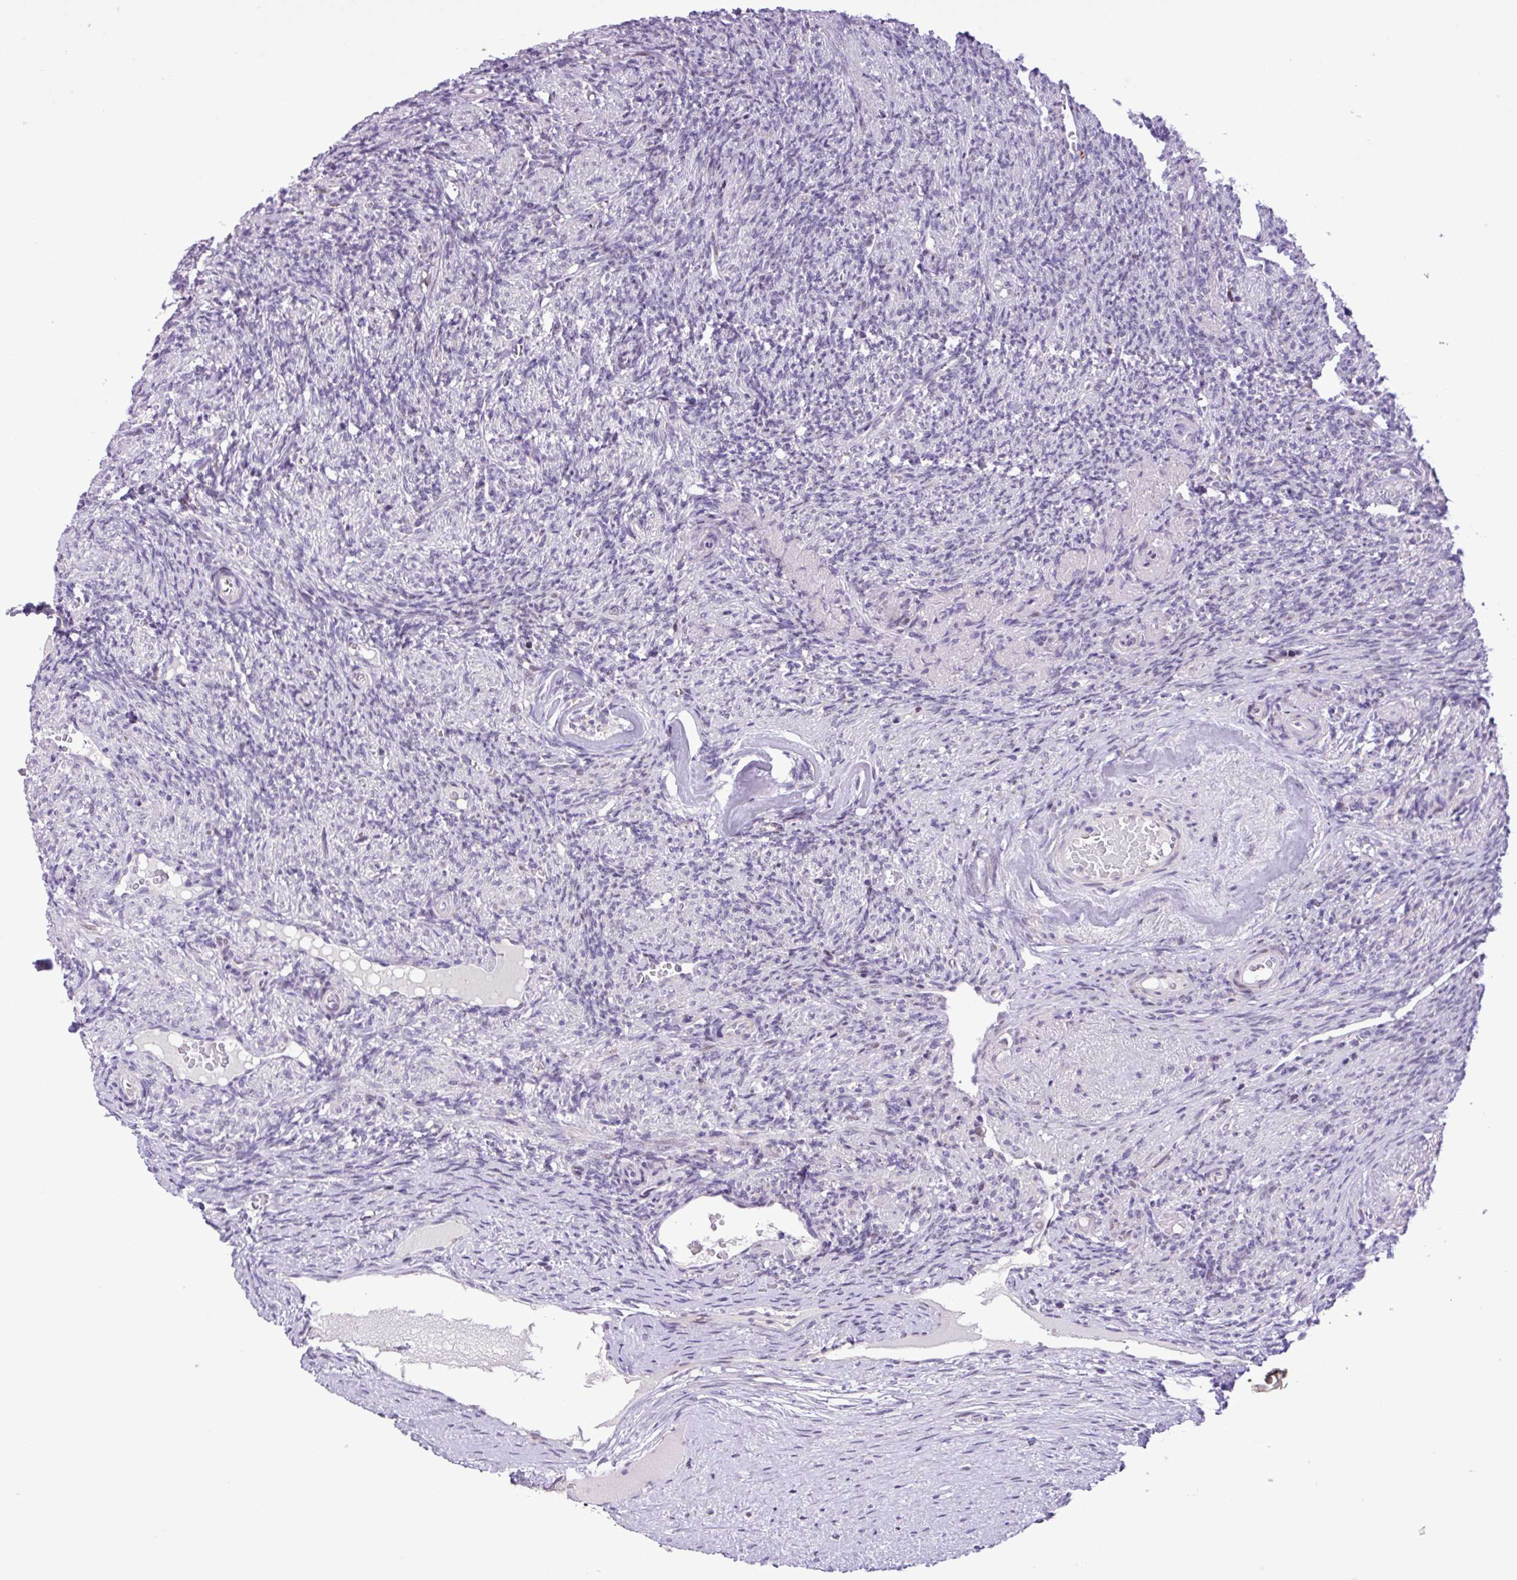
{"staining": {"intensity": "negative", "quantity": "none", "location": "none"}, "tissue": "ovary", "cell_type": "Follicle cells", "image_type": "normal", "snomed": [{"axis": "morphology", "description": "Normal tissue, NOS"}, {"axis": "topography", "description": "Ovary"}], "caption": "DAB immunohistochemical staining of unremarkable human ovary reveals no significant staining in follicle cells.", "gene": "ZNF354A", "patient": {"sex": "female", "age": 51}}